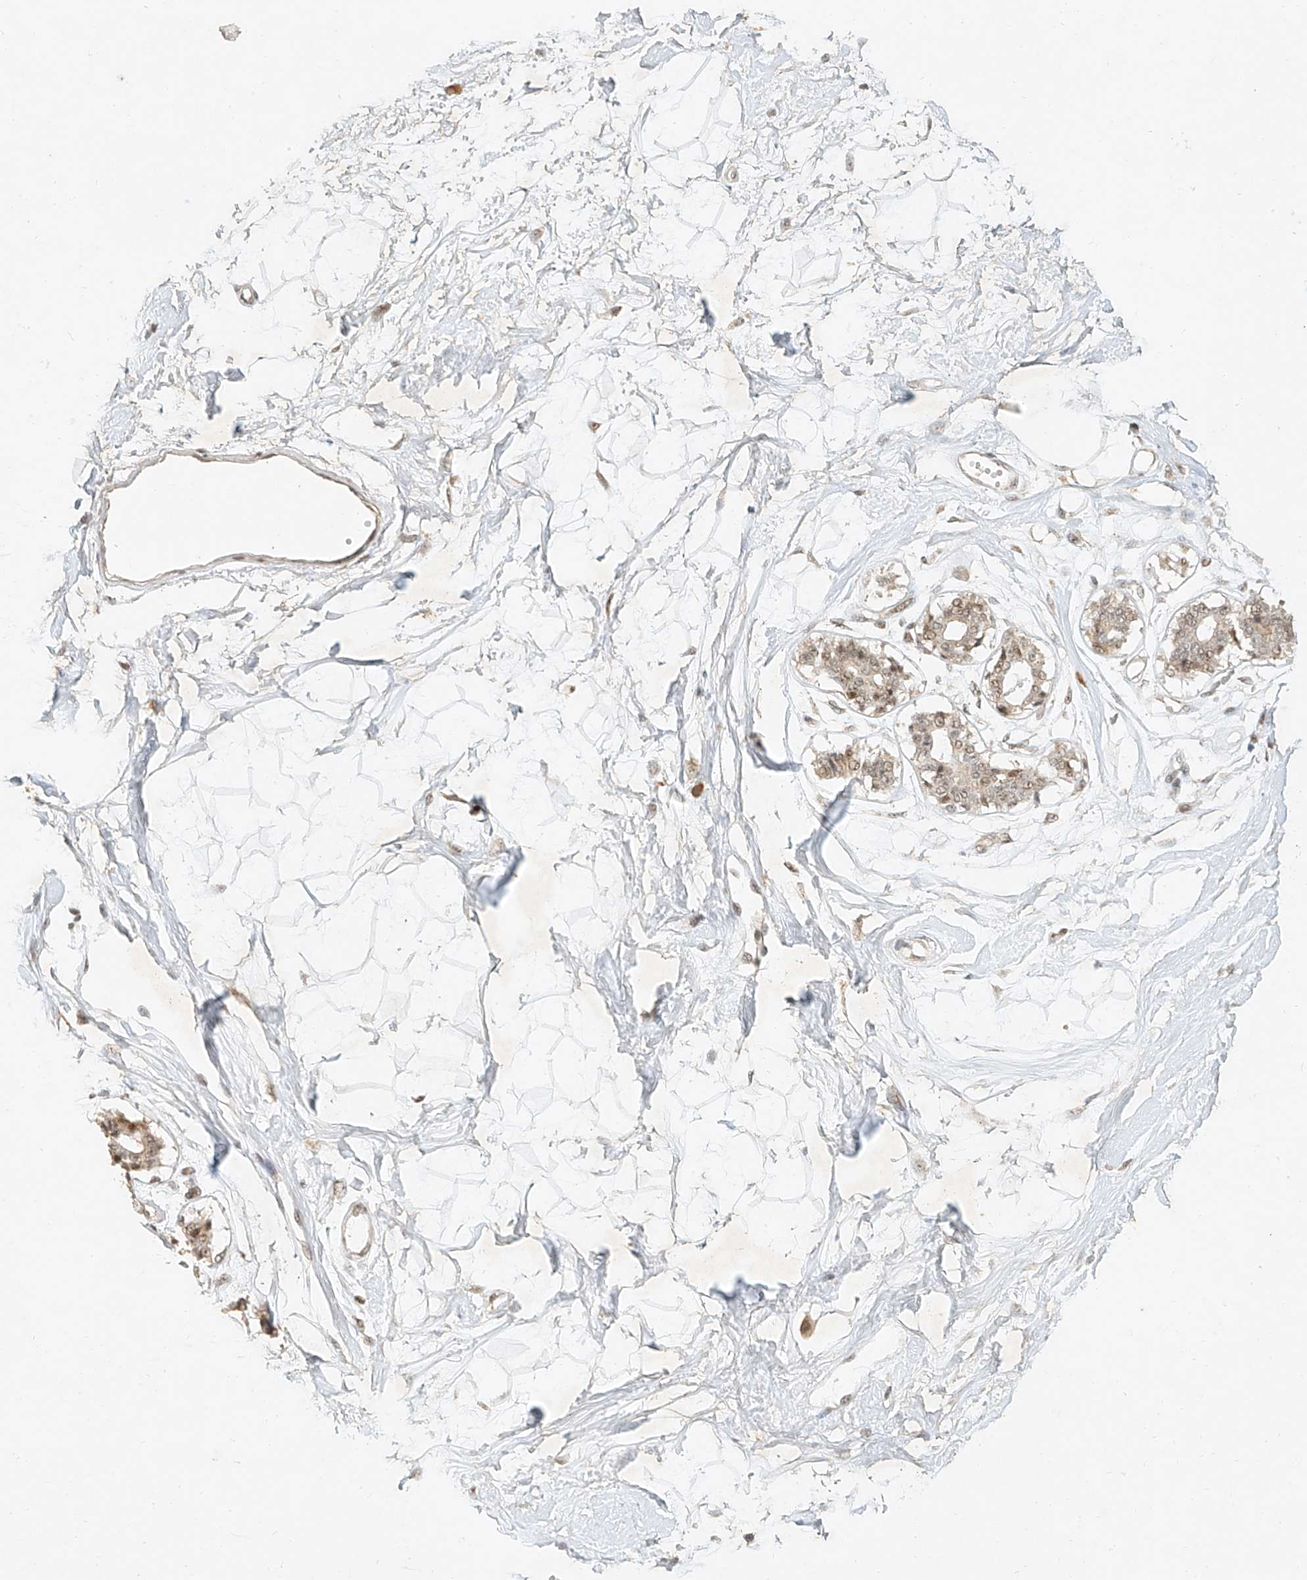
{"staining": {"intensity": "weak", "quantity": "<25%", "location": "cytoplasmic/membranous"}, "tissue": "breast", "cell_type": "Adipocytes", "image_type": "normal", "snomed": [{"axis": "morphology", "description": "Normal tissue, NOS"}, {"axis": "topography", "description": "Breast"}], "caption": "Immunohistochemistry of benign breast displays no expression in adipocytes. The staining was performed using DAB (3,3'-diaminobenzidine) to visualize the protein expression in brown, while the nuclei were stained in blue with hematoxylin (Magnification: 20x).", "gene": "CXorf58", "patient": {"sex": "female", "age": 45}}